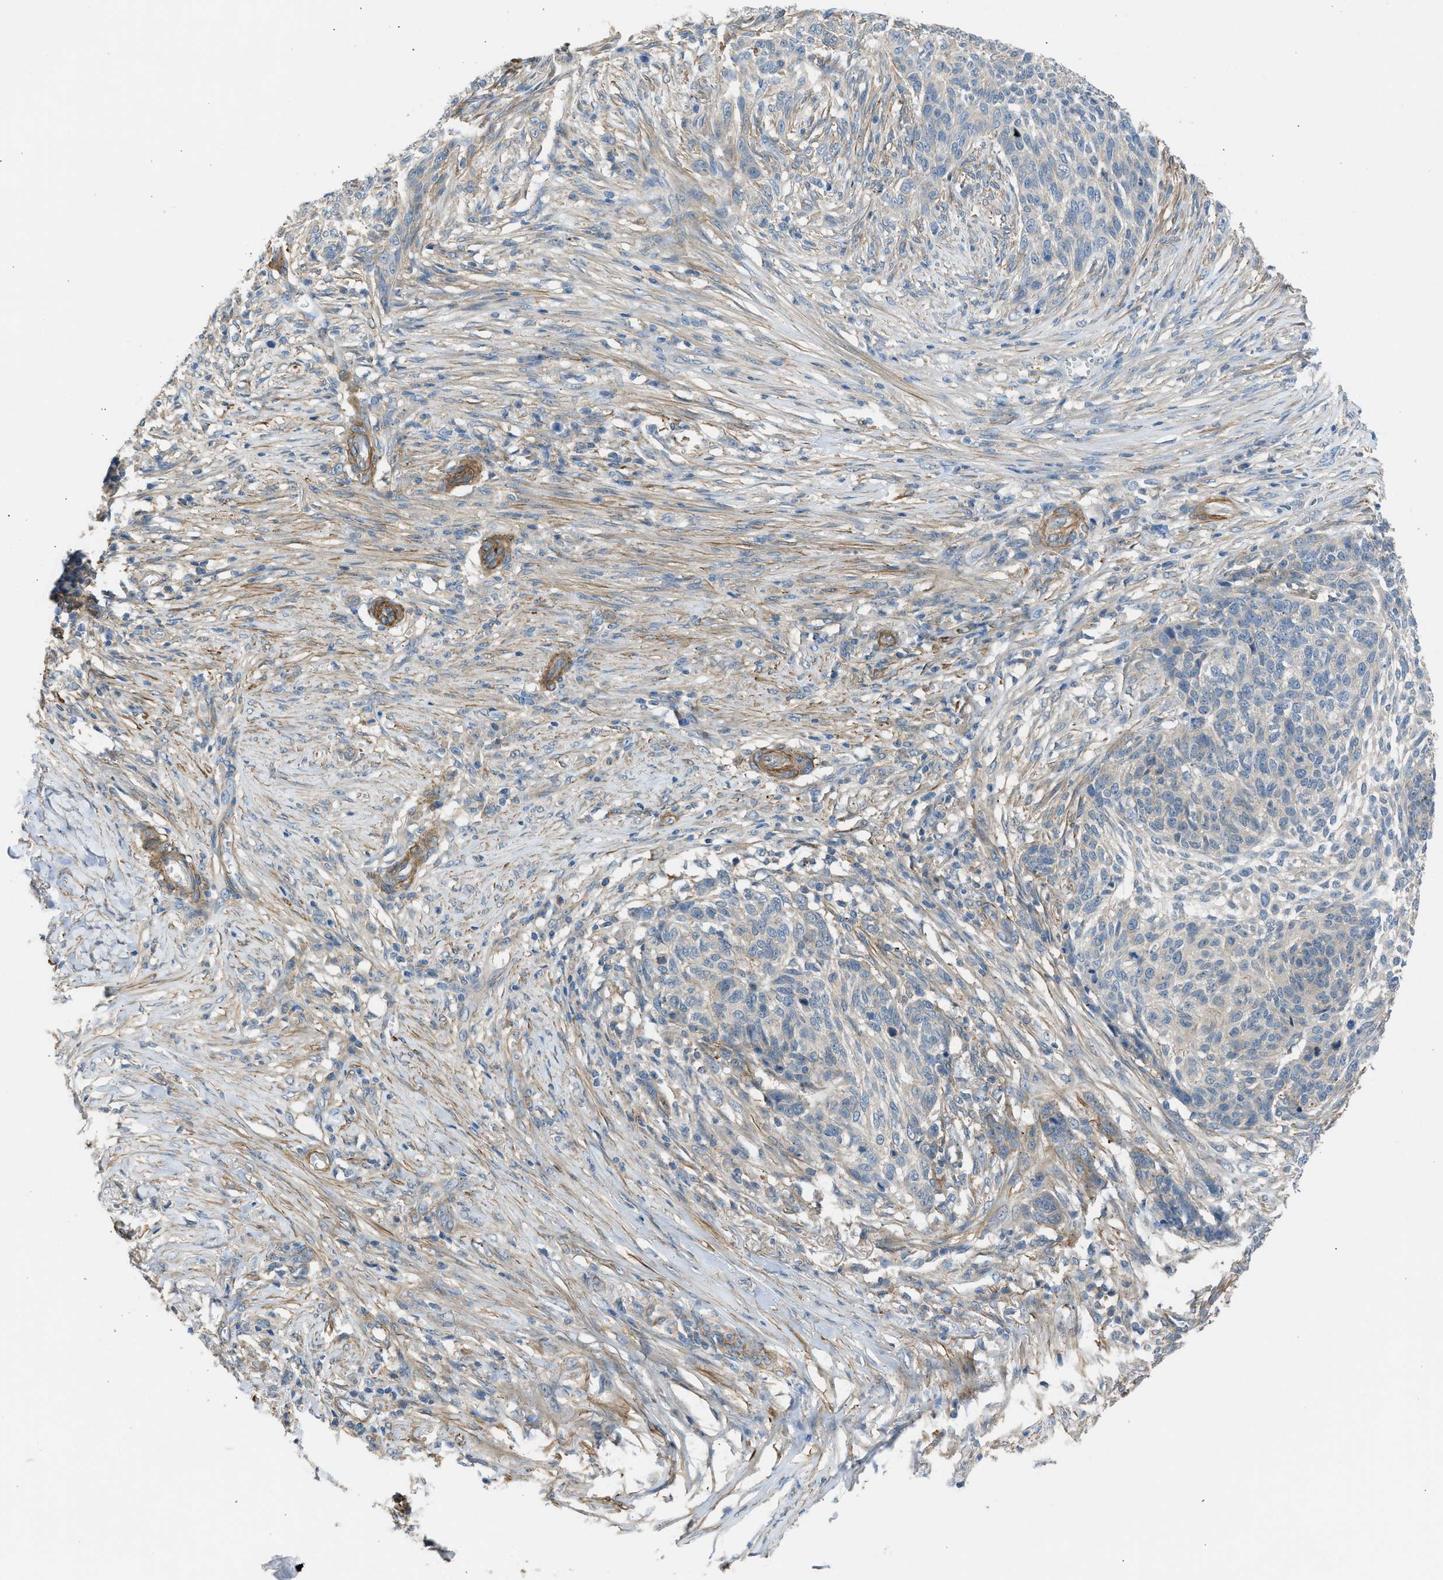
{"staining": {"intensity": "negative", "quantity": "none", "location": "none"}, "tissue": "skin cancer", "cell_type": "Tumor cells", "image_type": "cancer", "snomed": [{"axis": "morphology", "description": "Basal cell carcinoma"}, {"axis": "topography", "description": "Skin"}], "caption": "This is a micrograph of immunohistochemistry (IHC) staining of skin basal cell carcinoma, which shows no staining in tumor cells.", "gene": "PCNX3", "patient": {"sex": "male", "age": 85}}